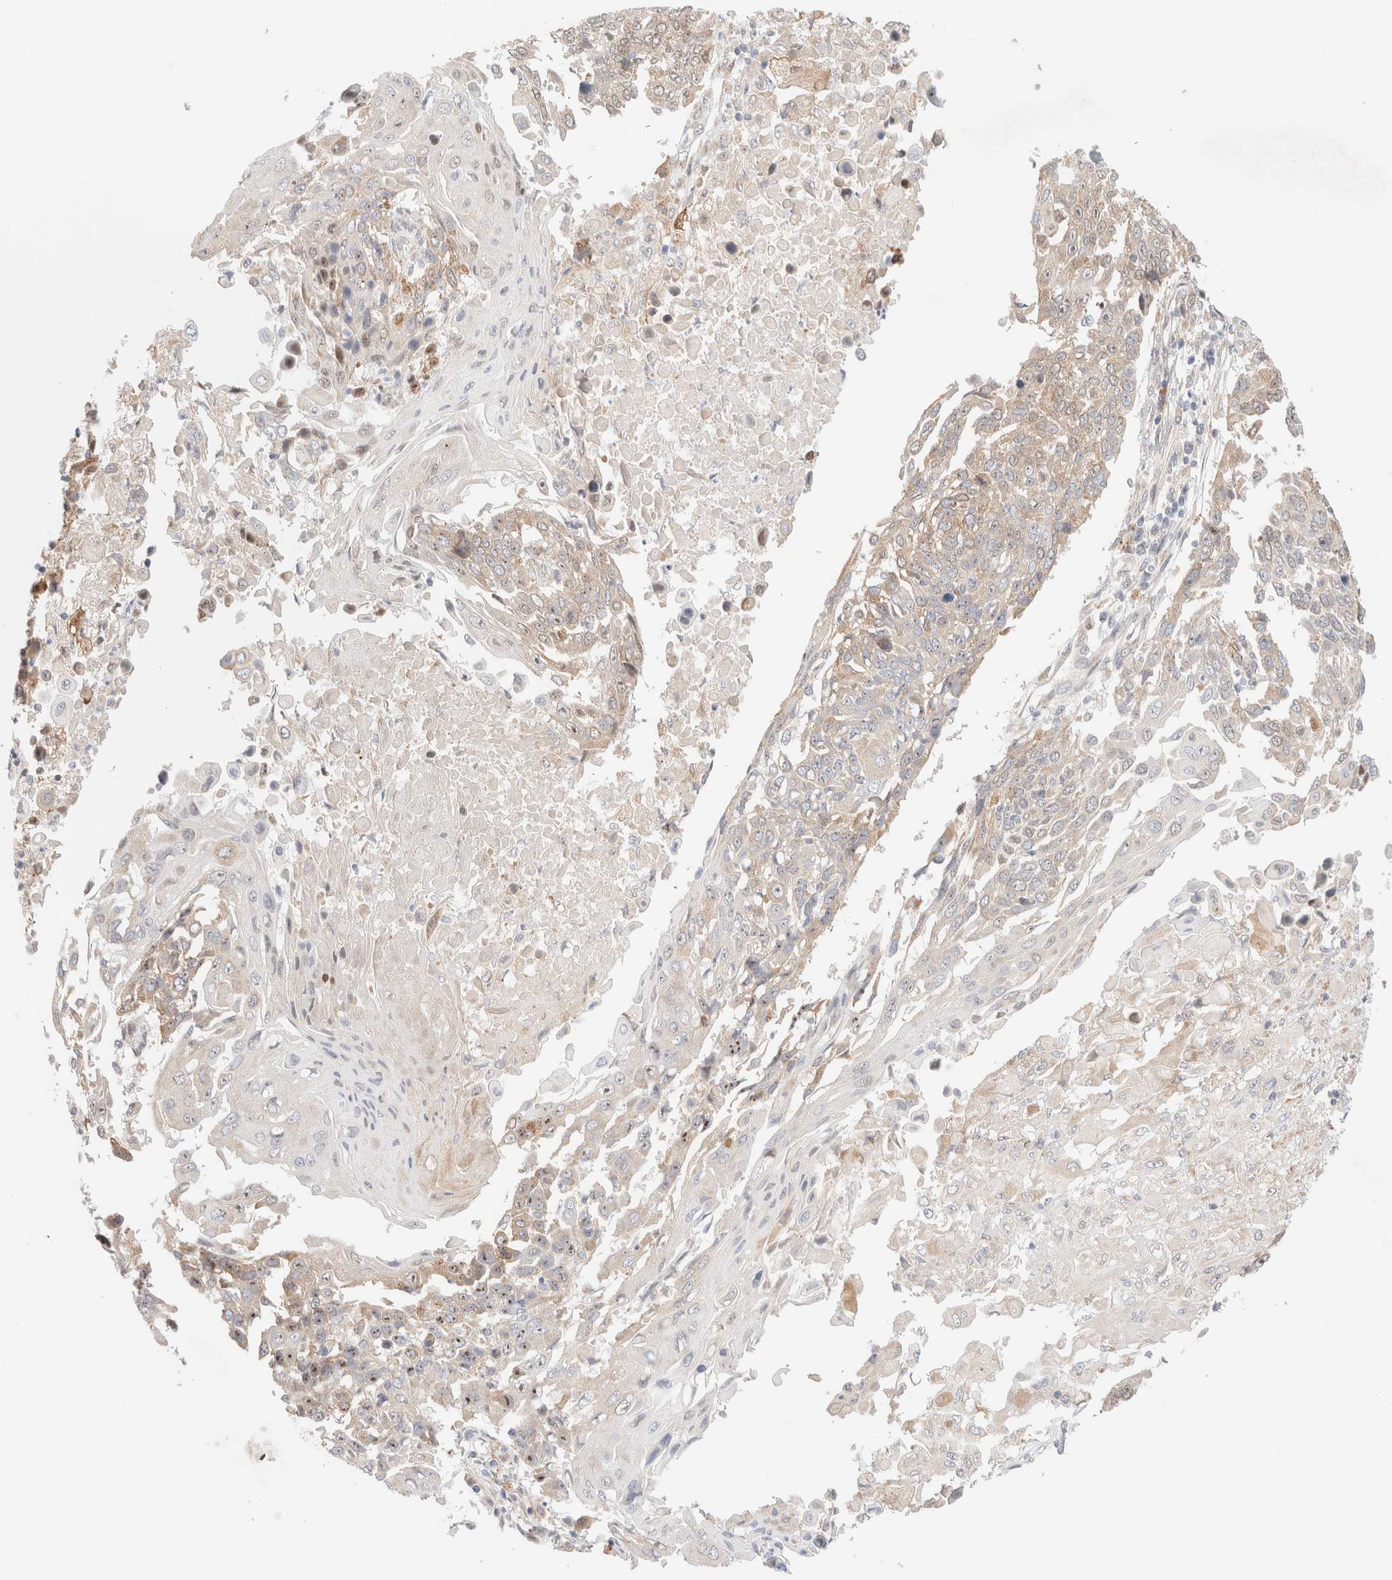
{"staining": {"intensity": "weak", "quantity": ">75%", "location": "cytoplasmic/membranous,nuclear"}, "tissue": "lung cancer", "cell_type": "Tumor cells", "image_type": "cancer", "snomed": [{"axis": "morphology", "description": "Squamous cell carcinoma, NOS"}, {"axis": "topography", "description": "Lung"}], "caption": "Lung squamous cell carcinoma stained for a protein displays weak cytoplasmic/membranous and nuclear positivity in tumor cells. Immunohistochemistry (ihc) stains the protein of interest in brown and the nuclei are stained blue.", "gene": "RRP15", "patient": {"sex": "male", "age": 66}}